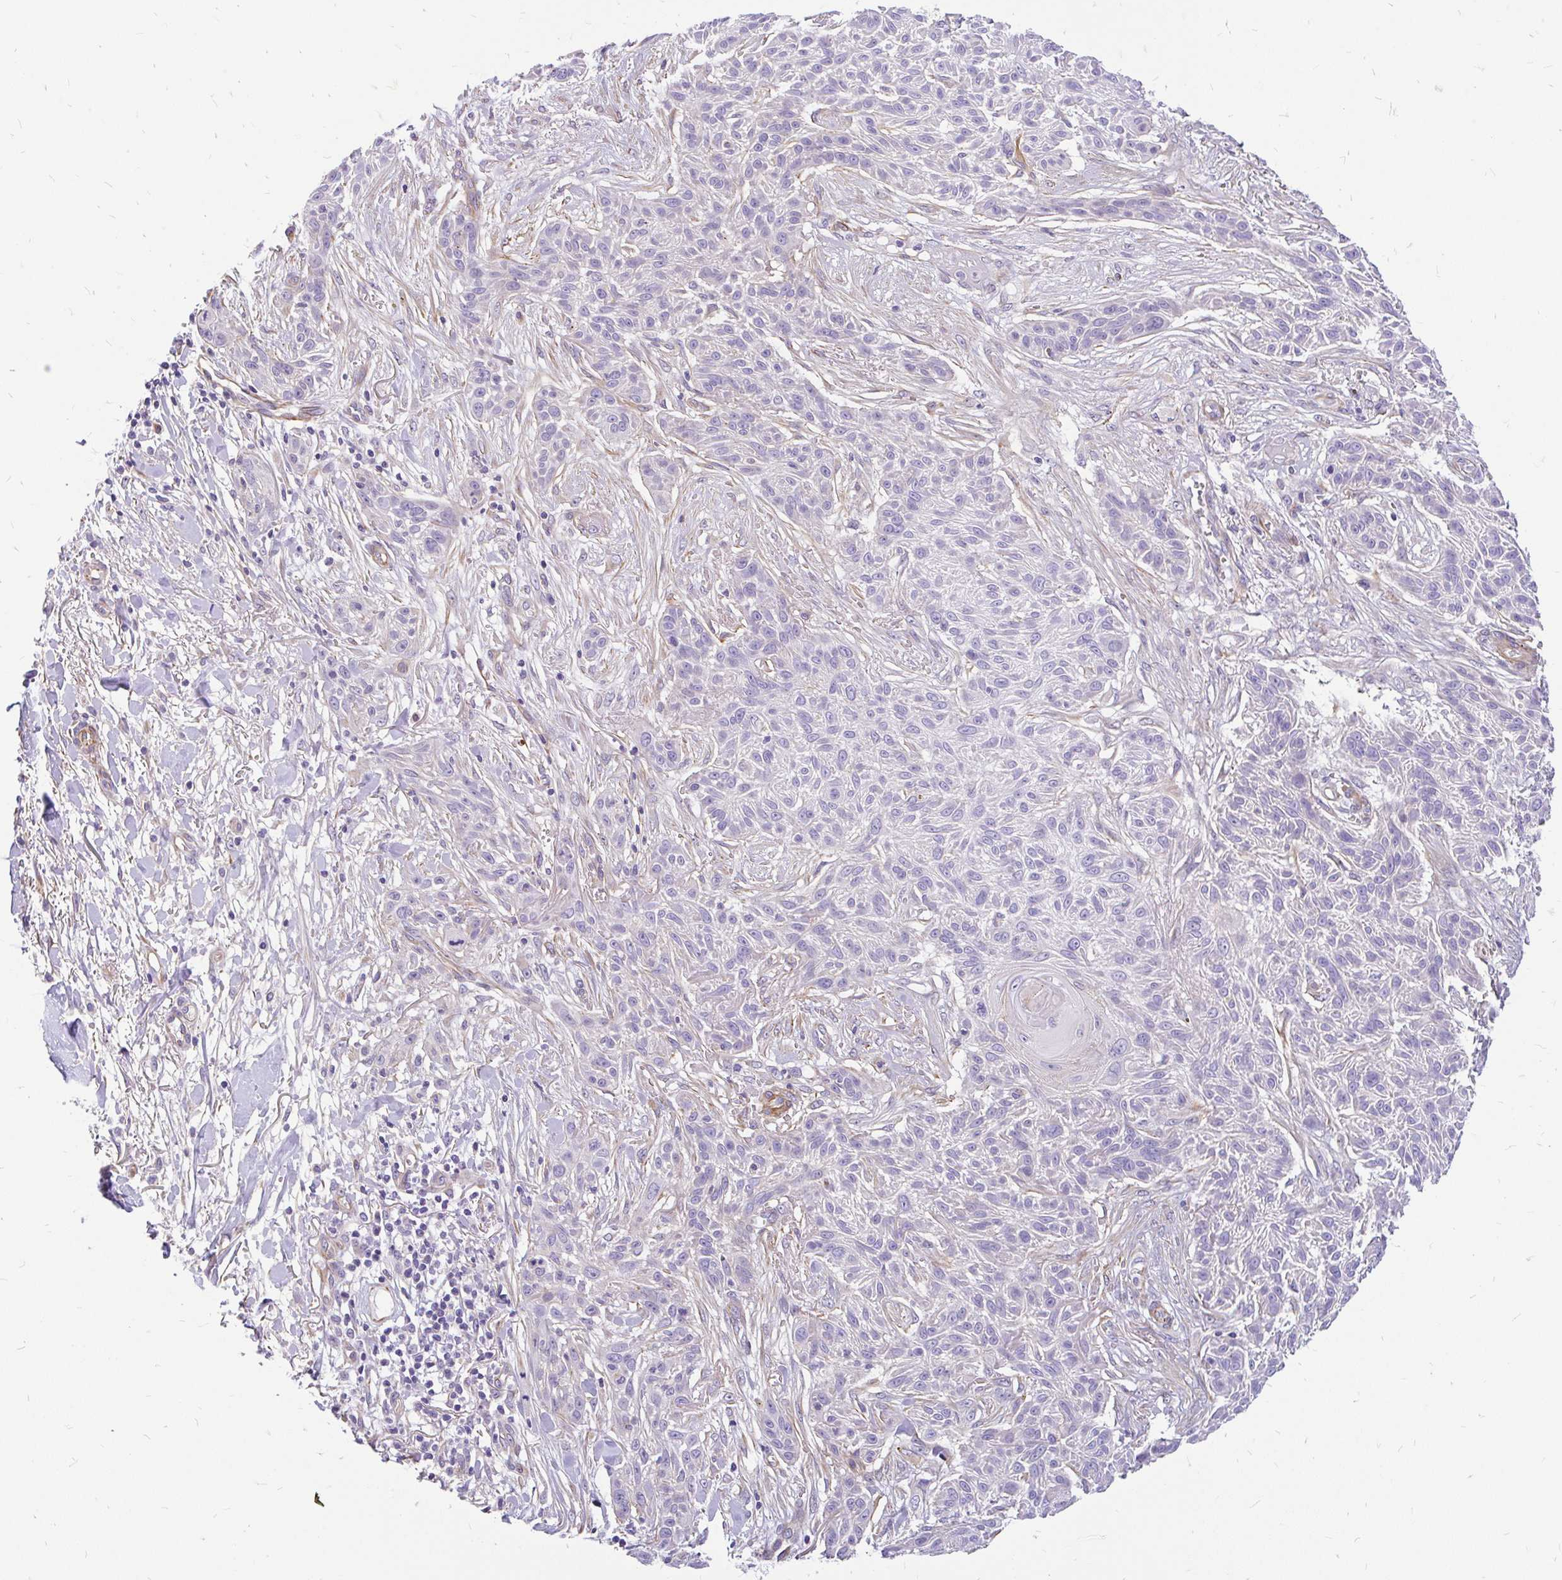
{"staining": {"intensity": "negative", "quantity": "none", "location": "none"}, "tissue": "skin cancer", "cell_type": "Tumor cells", "image_type": "cancer", "snomed": [{"axis": "morphology", "description": "Squamous cell carcinoma, NOS"}, {"axis": "topography", "description": "Skin"}], "caption": "A photomicrograph of human squamous cell carcinoma (skin) is negative for staining in tumor cells.", "gene": "FAM83C", "patient": {"sex": "male", "age": 86}}